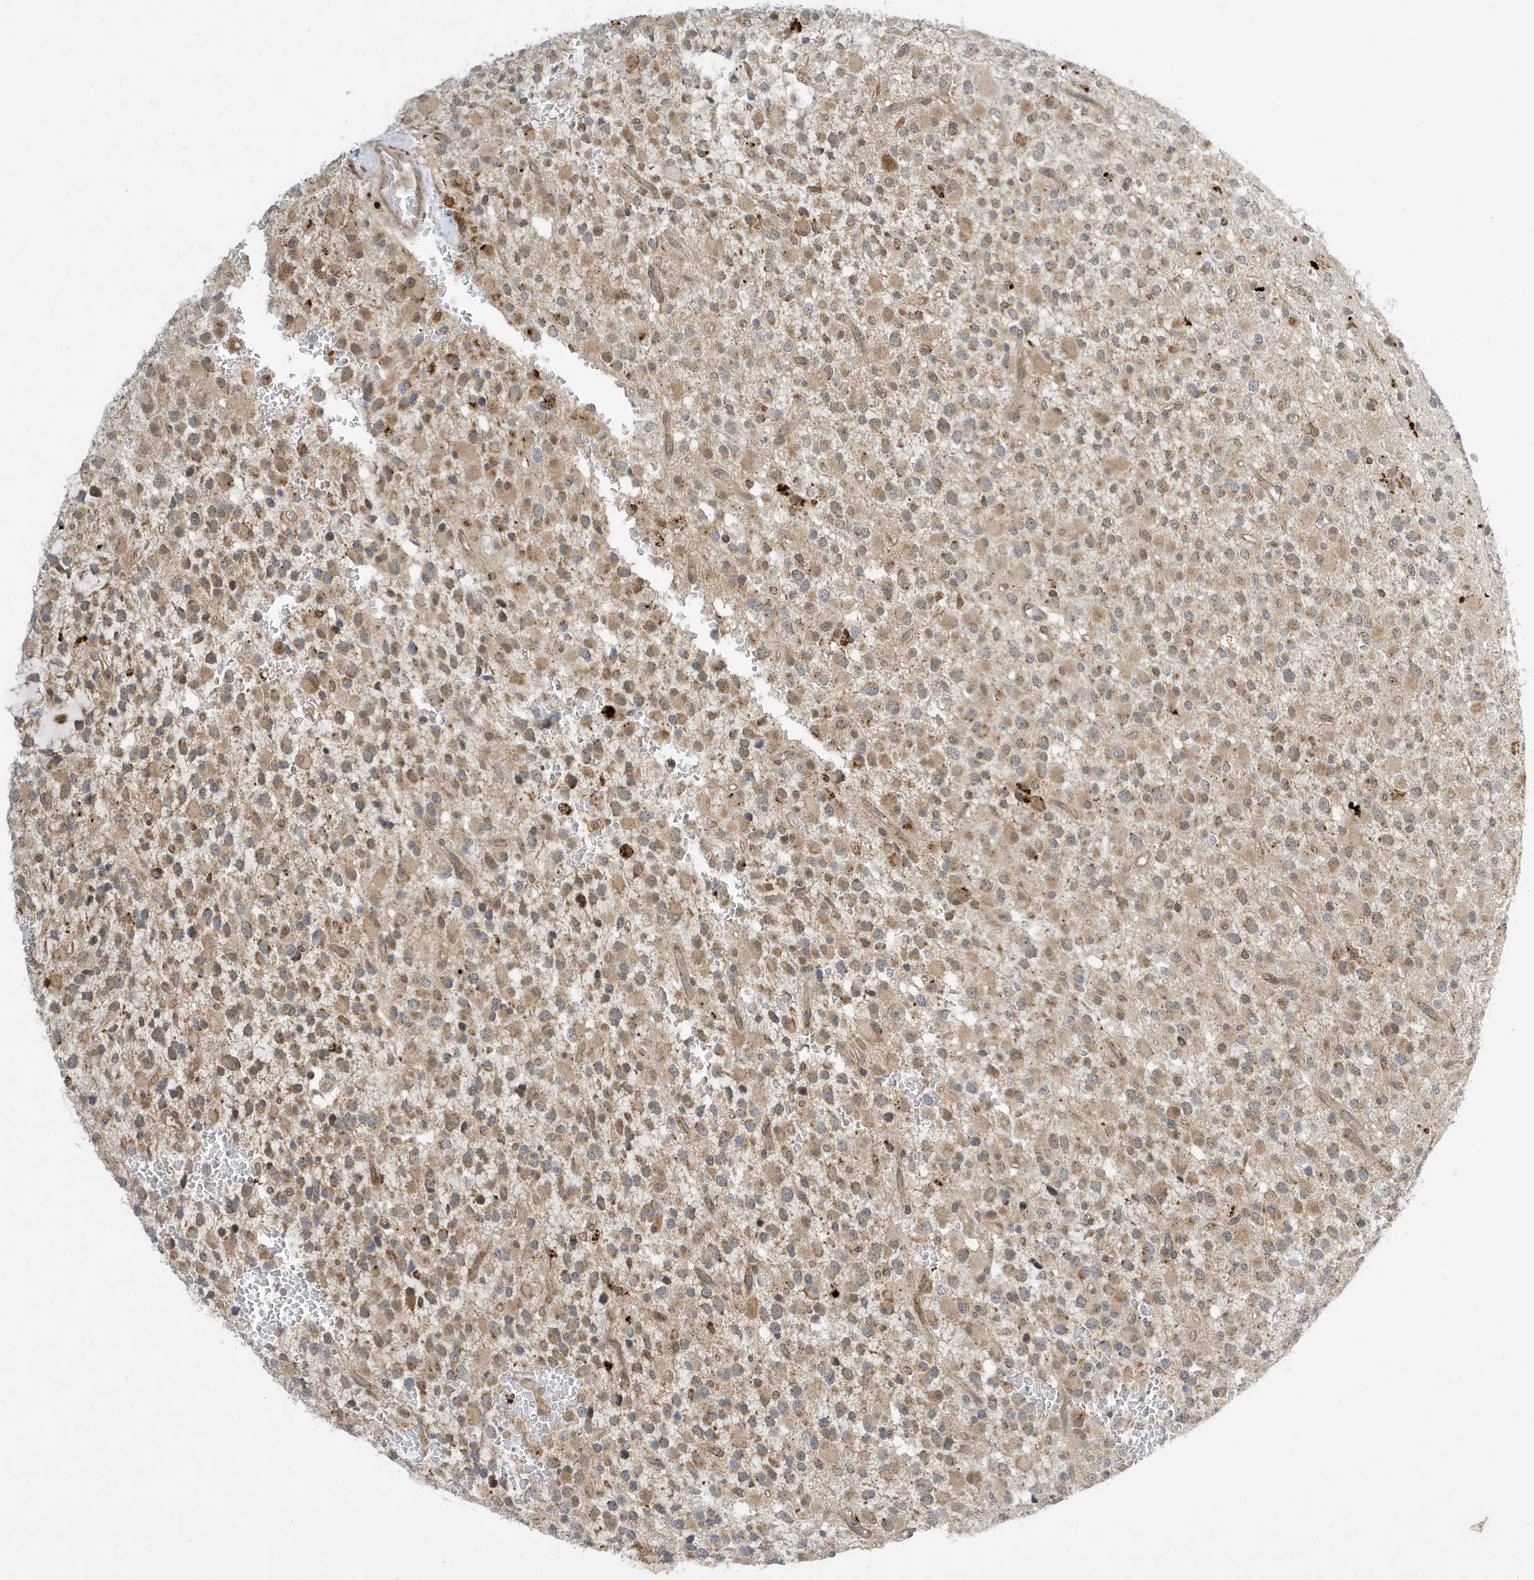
{"staining": {"intensity": "moderate", "quantity": ">75%", "location": "cytoplasmic/membranous"}, "tissue": "glioma", "cell_type": "Tumor cells", "image_type": "cancer", "snomed": [{"axis": "morphology", "description": "Glioma, malignant, High grade"}, {"axis": "topography", "description": "Brain"}], "caption": "Protein staining demonstrates moderate cytoplasmic/membranous positivity in approximately >75% of tumor cells in glioma.", "gene": "NCOA7", "patient": {"sex": "male", "age": 34}}